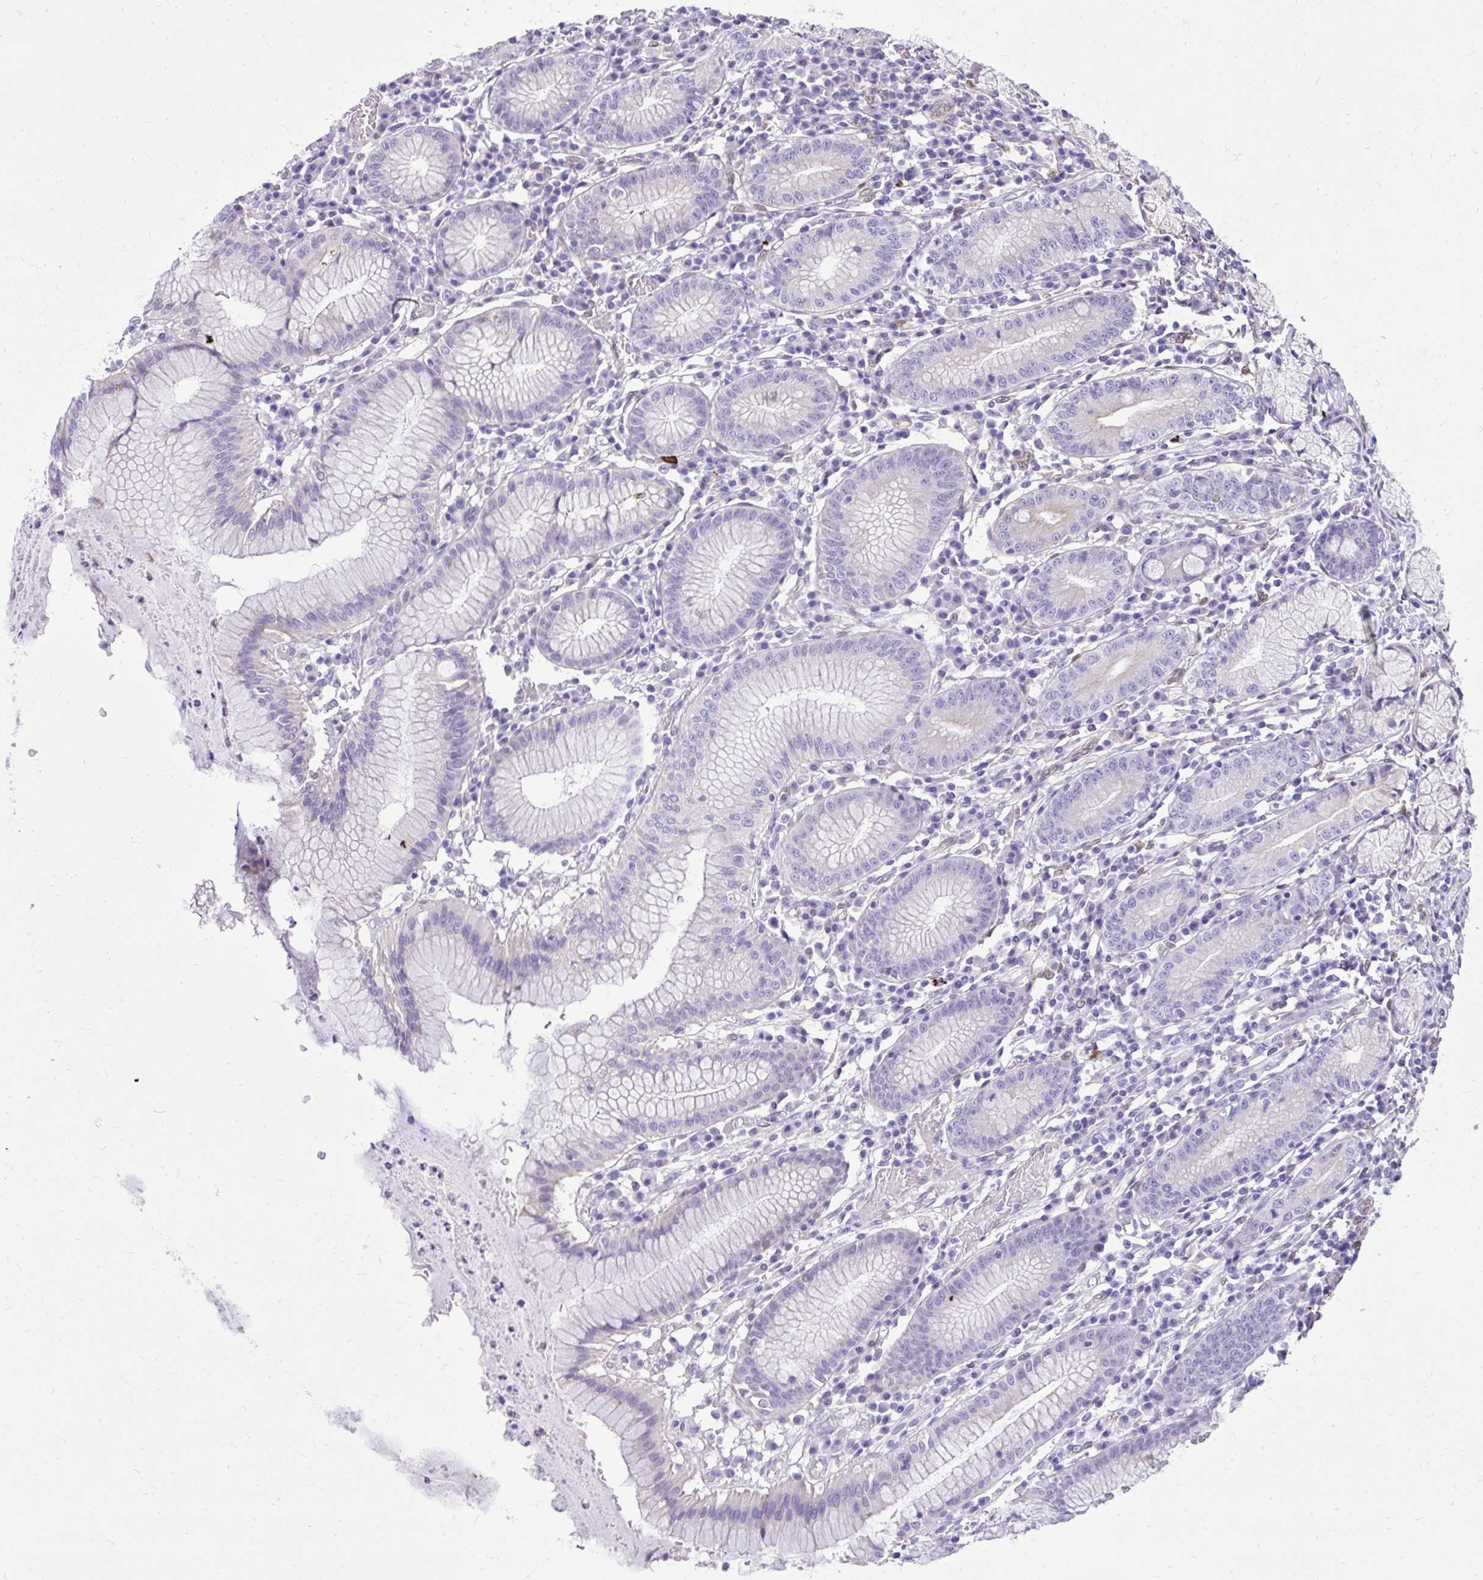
{"staining": {"intensity": "negative", "quantity": "none", "location": "none"}, "tissue": "stomach", "cell_type": "Glandular cells", "image_type": "normal", "snomed": [{"axis": "morphology", "description": "Normal tissue, NOS"}, {"axis": "topography", "description": "Stomach"}], "caption": "DAB immunohistochemical staining of benign stomach reveals no significant positivity in glandular cells.", "gene": "NNMT", "patient": {"sex": "male", "age": 55}}